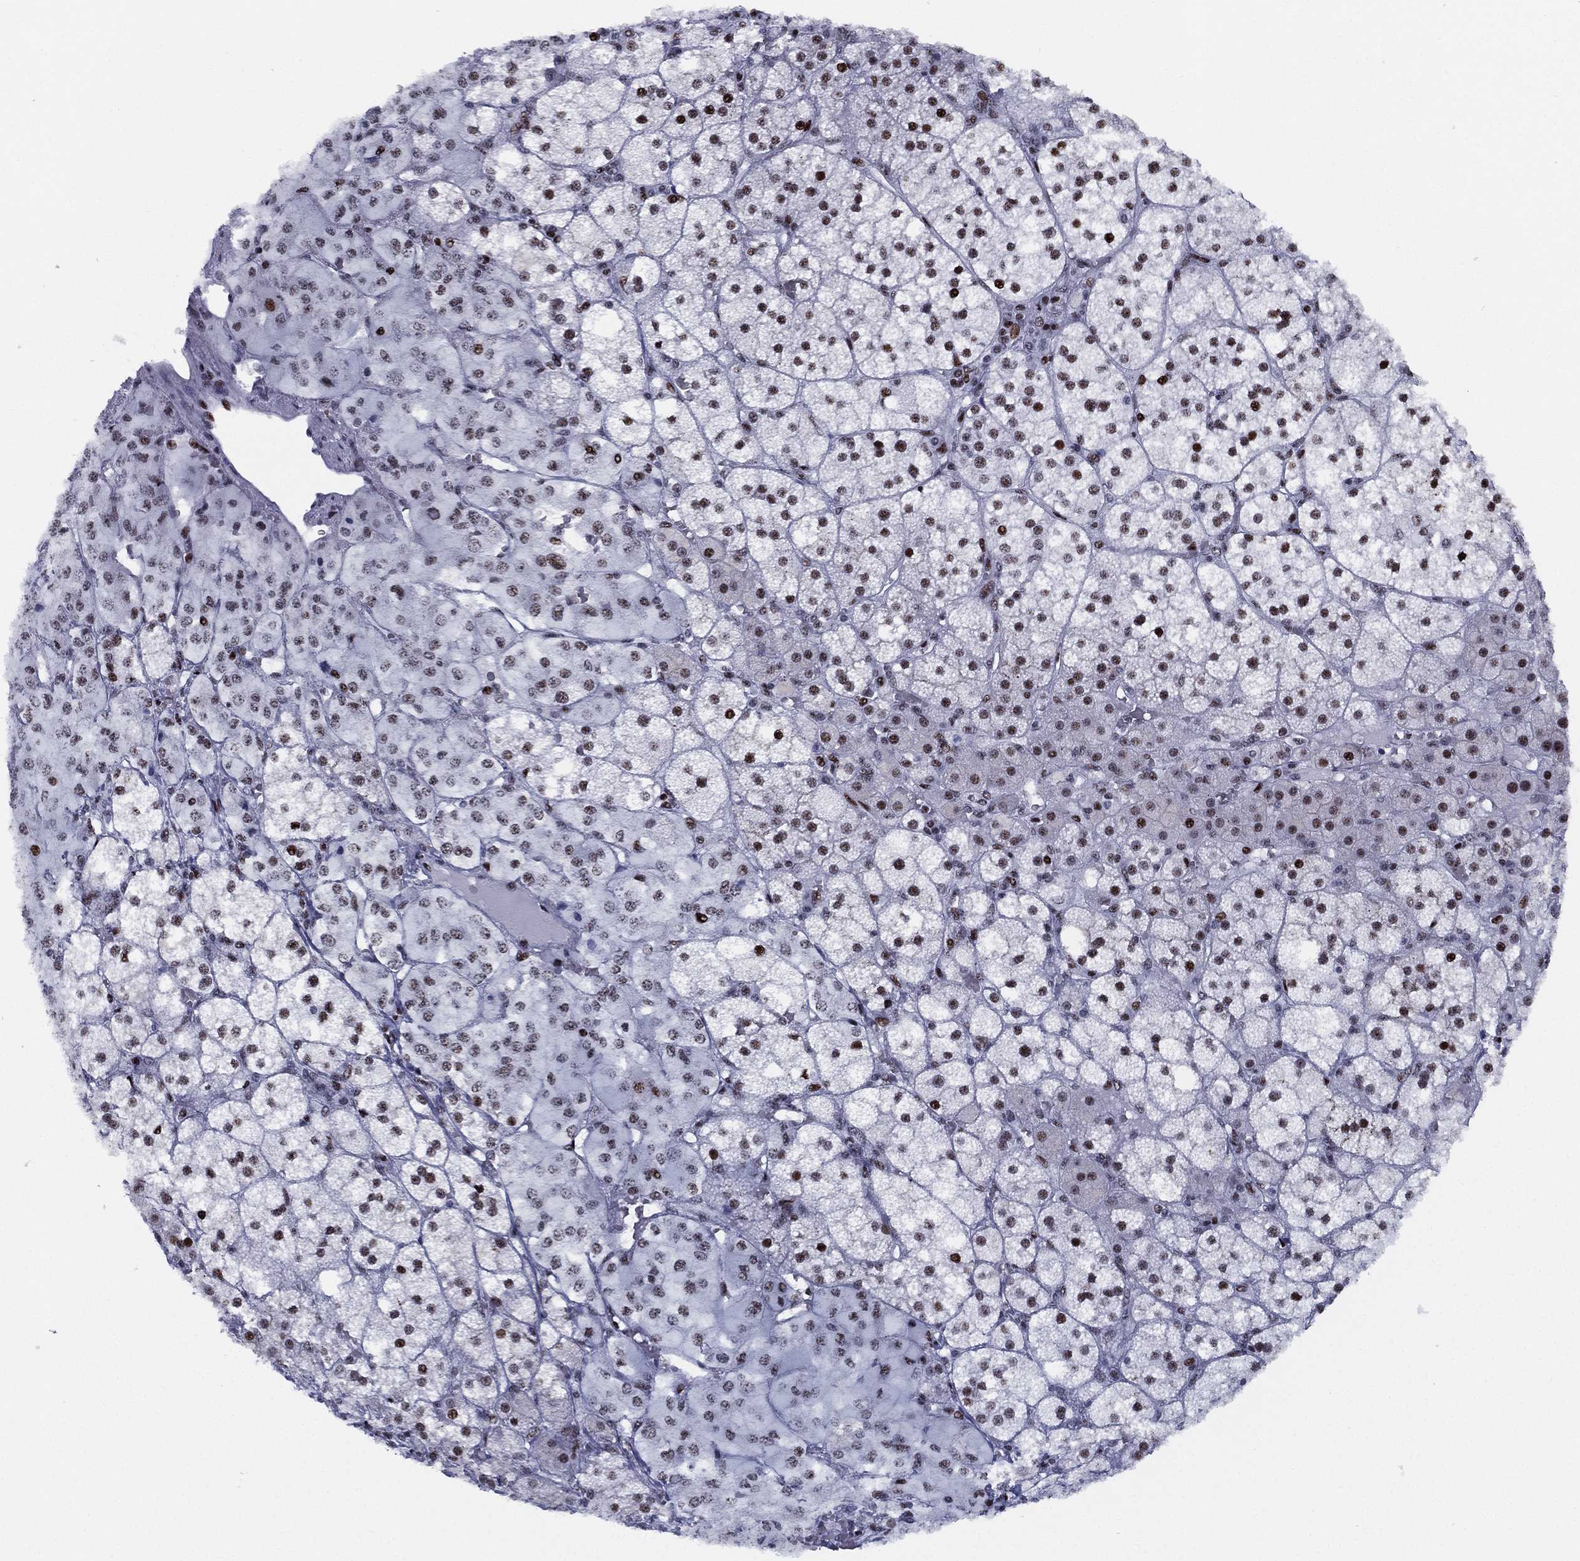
{"staining": {"intensity": "strong", "quantity": "25%-75%", "location": "nuclear"}, "tissue": "adrenal gland", "cell_type": "Glandular cells", "image_type": "normal", "snomed": [{"axis": "morphology", "description": "Normal tissue, NOS"}, {"axis": "topography", "description": "Adrenal gland"}], "caption": "An image of human adrenal gland stained for a protein exhibits strong nuclear brown staining in glandular cells. (Stains: DAB in brown, nuclei in blue, Microscopy: brightfield microscopy at high magnification).", "gene": "CYB561D2", "patient": {"sex": "male", "age": 53}}